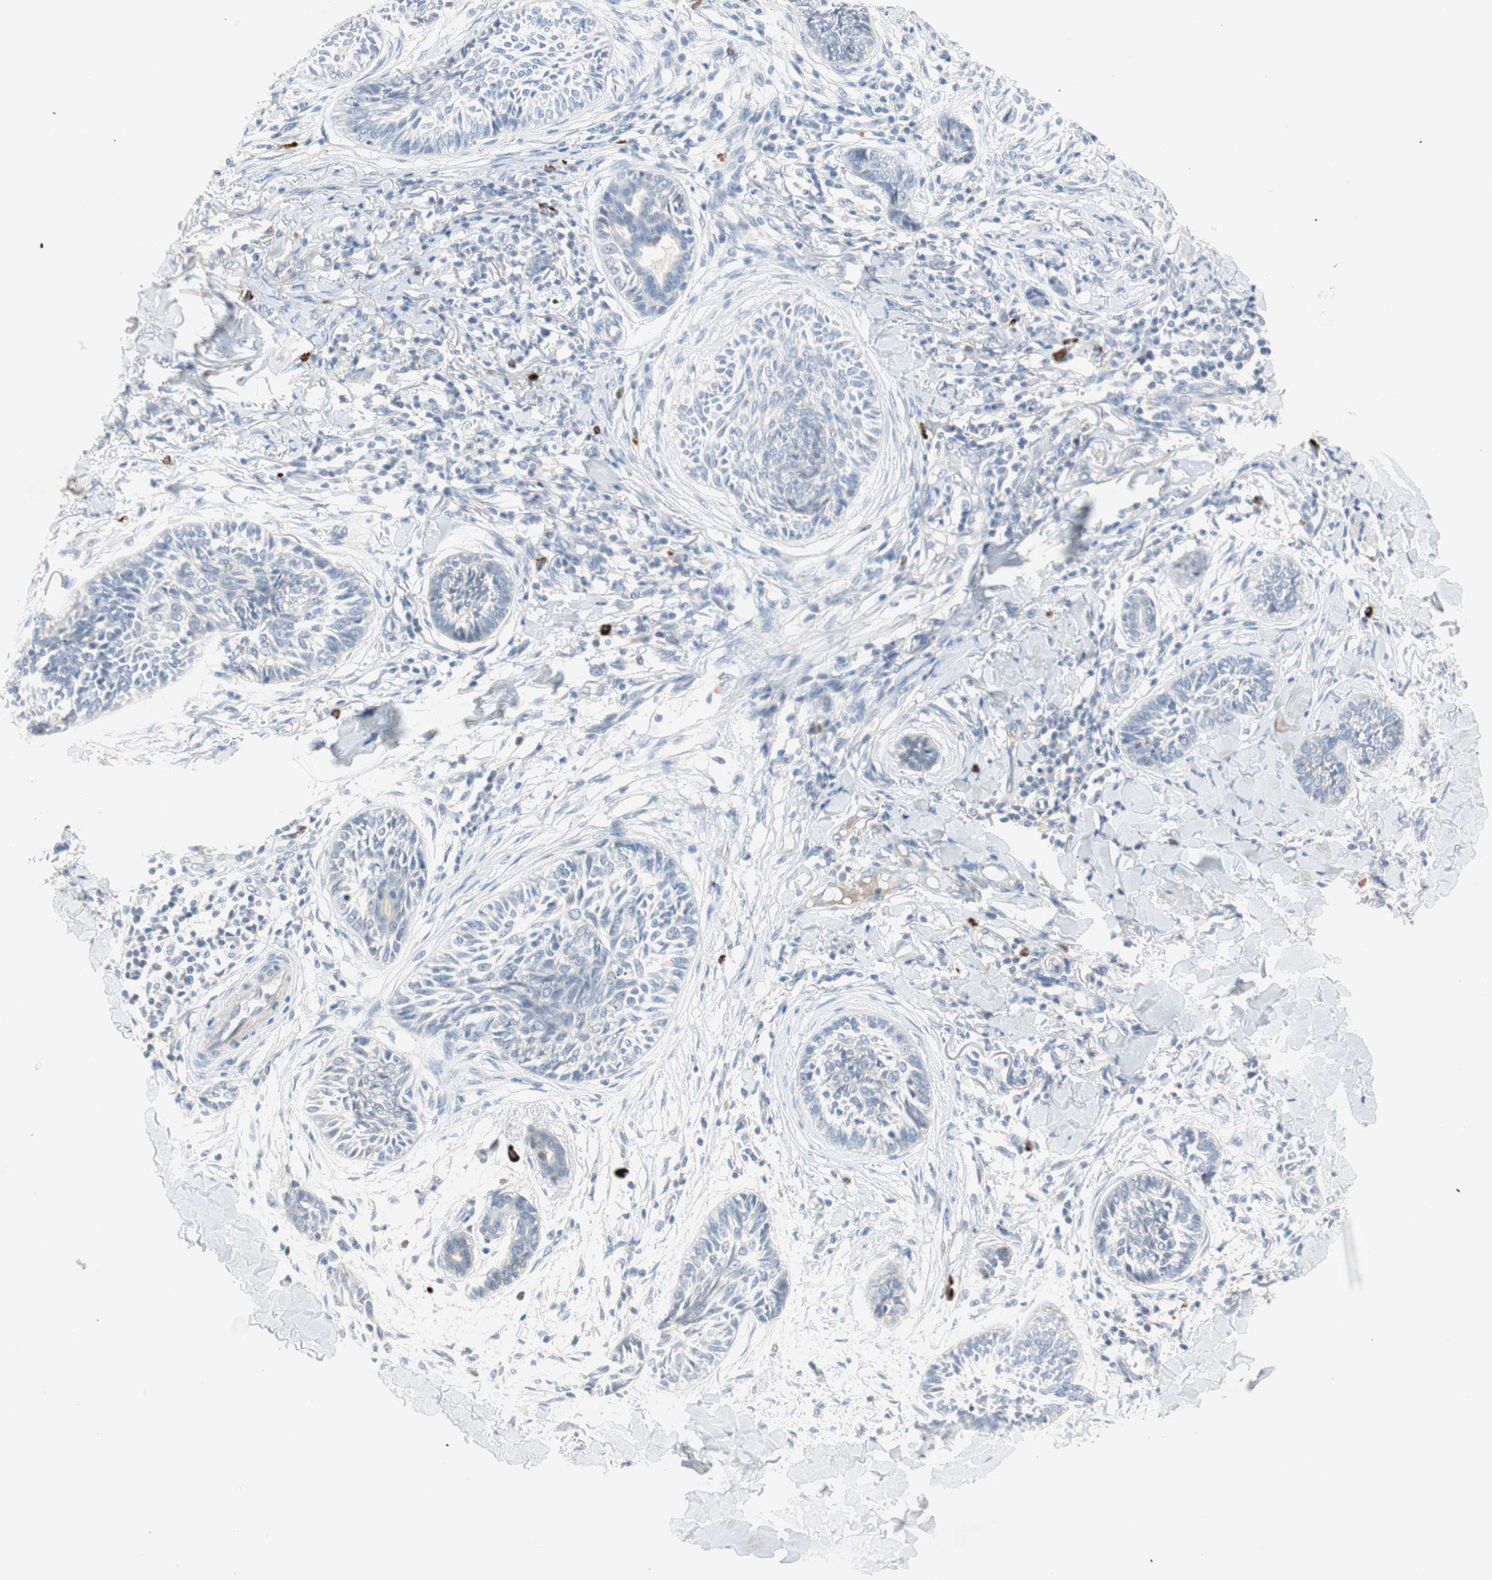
{"staining": {"intensity": "negative", "quantity": "none", "location": "none"}, "tissue": "skin cancer", "cell_type": "Tumor cells", "image_type": "cancer", "snomed": [{"axis": "morphology", "description": "Papilloma, NOS"}, {"axis": "morphology", "description": "Basal cell carcinoma"}, {"axis": "topography", "description": "Skin"}], "caption": "Immunohistochemical staining of skin papilloma shows no significant positivity in tumor cells.", "gene": "PDZK1", "patient": {"sex": "male", "age": 87}}